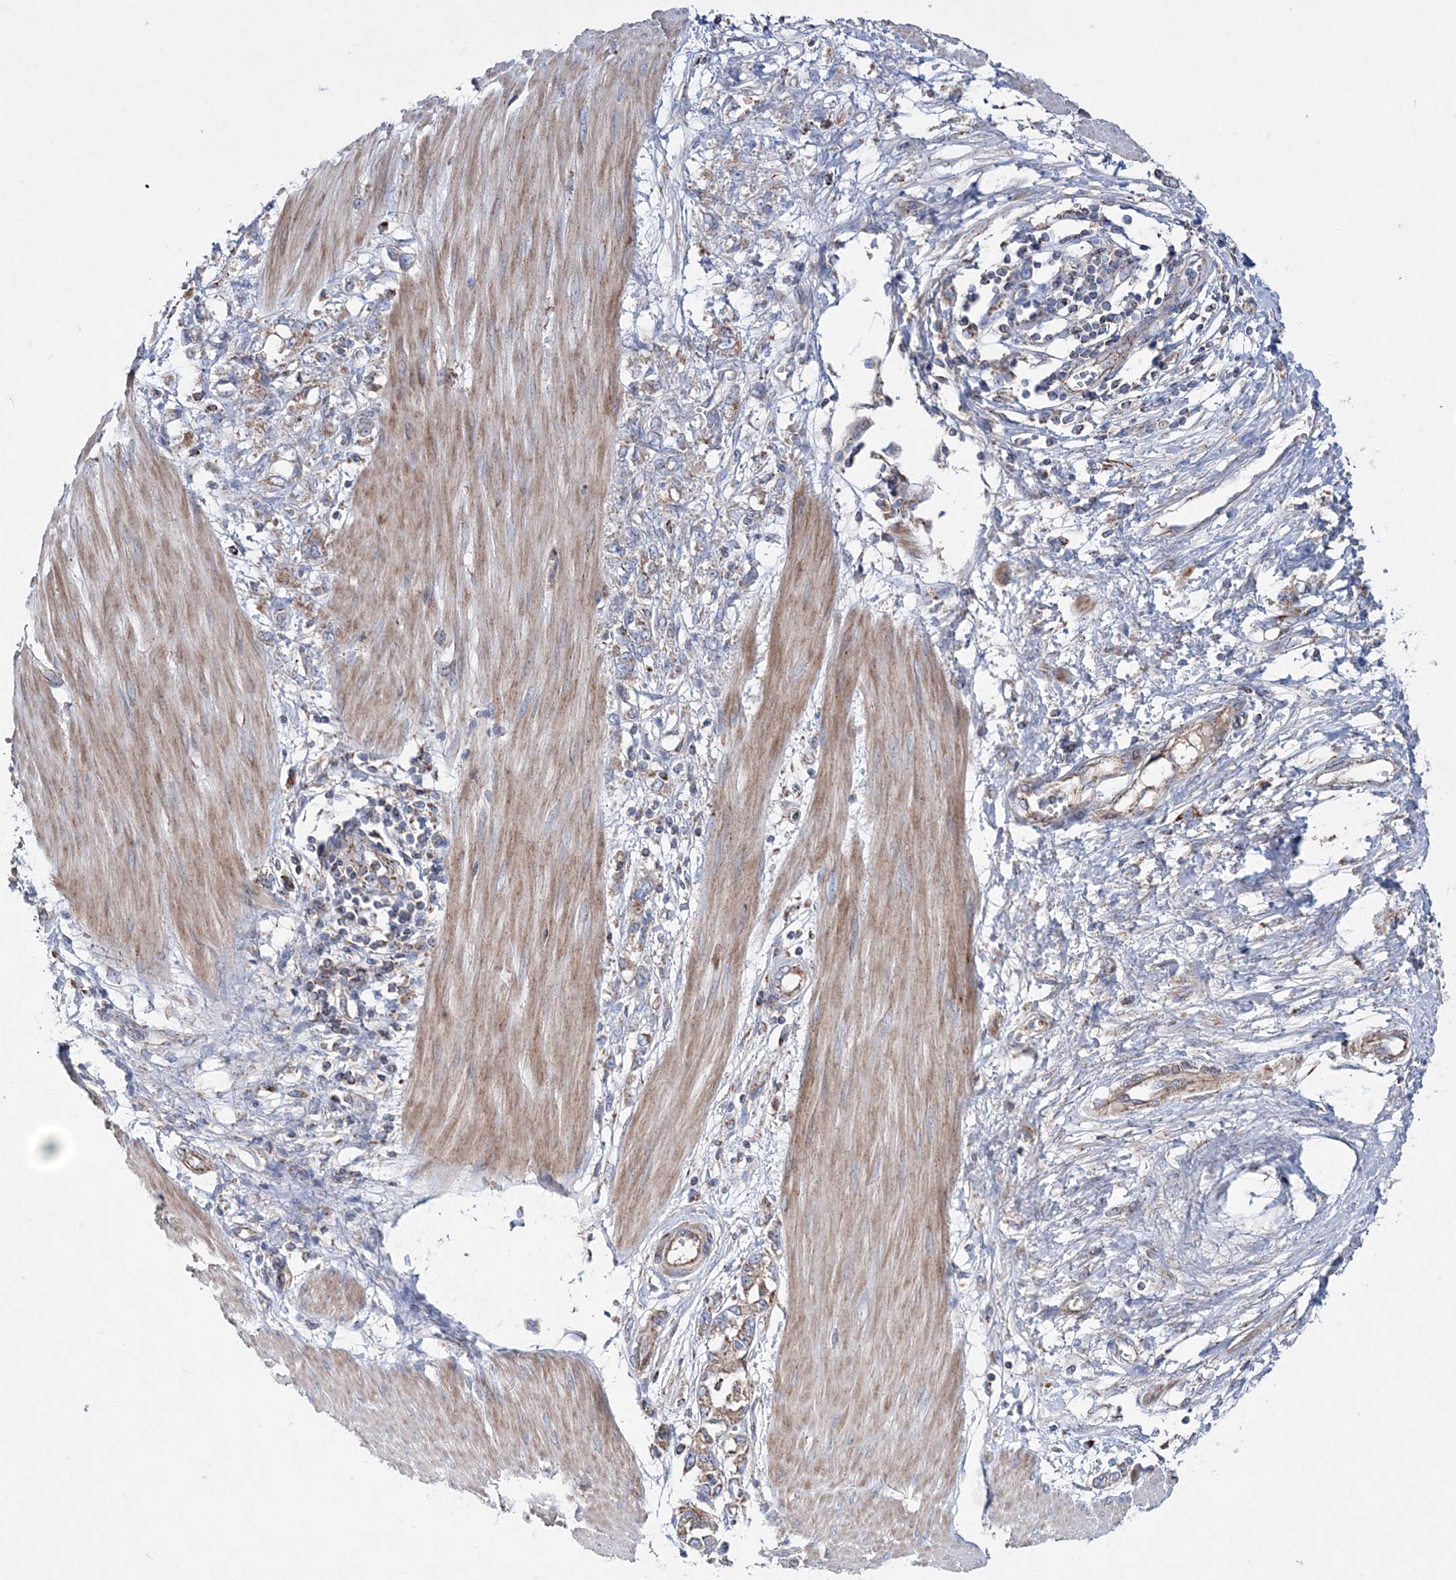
{"staining": {"intensity": "weak", "quantity": ">75%", "location": "cytoplasmic/membranous"}, "tissue": "stomach cancer", "cell_type": "Tumor cells", "image_type": "cancer", "snomed": [{"axis": "morphology", "description": "Adenocarcinoma, NOS"}, {"axis": "topography", "description": "Stomach"}], "caption": "Adenocarcinoma (stomach) tissue reveals weak cytoplasmic/membranous staining in about >75% of tumor cells, visualized by immunohistochemistry. Using DAB (3,3'-diaminobenzidine) (brown) and hematoxylin (blue) stains, captured at high magnification using brightfield microscopy.", "gene": "NGLY1", "patient": {"sex": "female", "age": 76}}